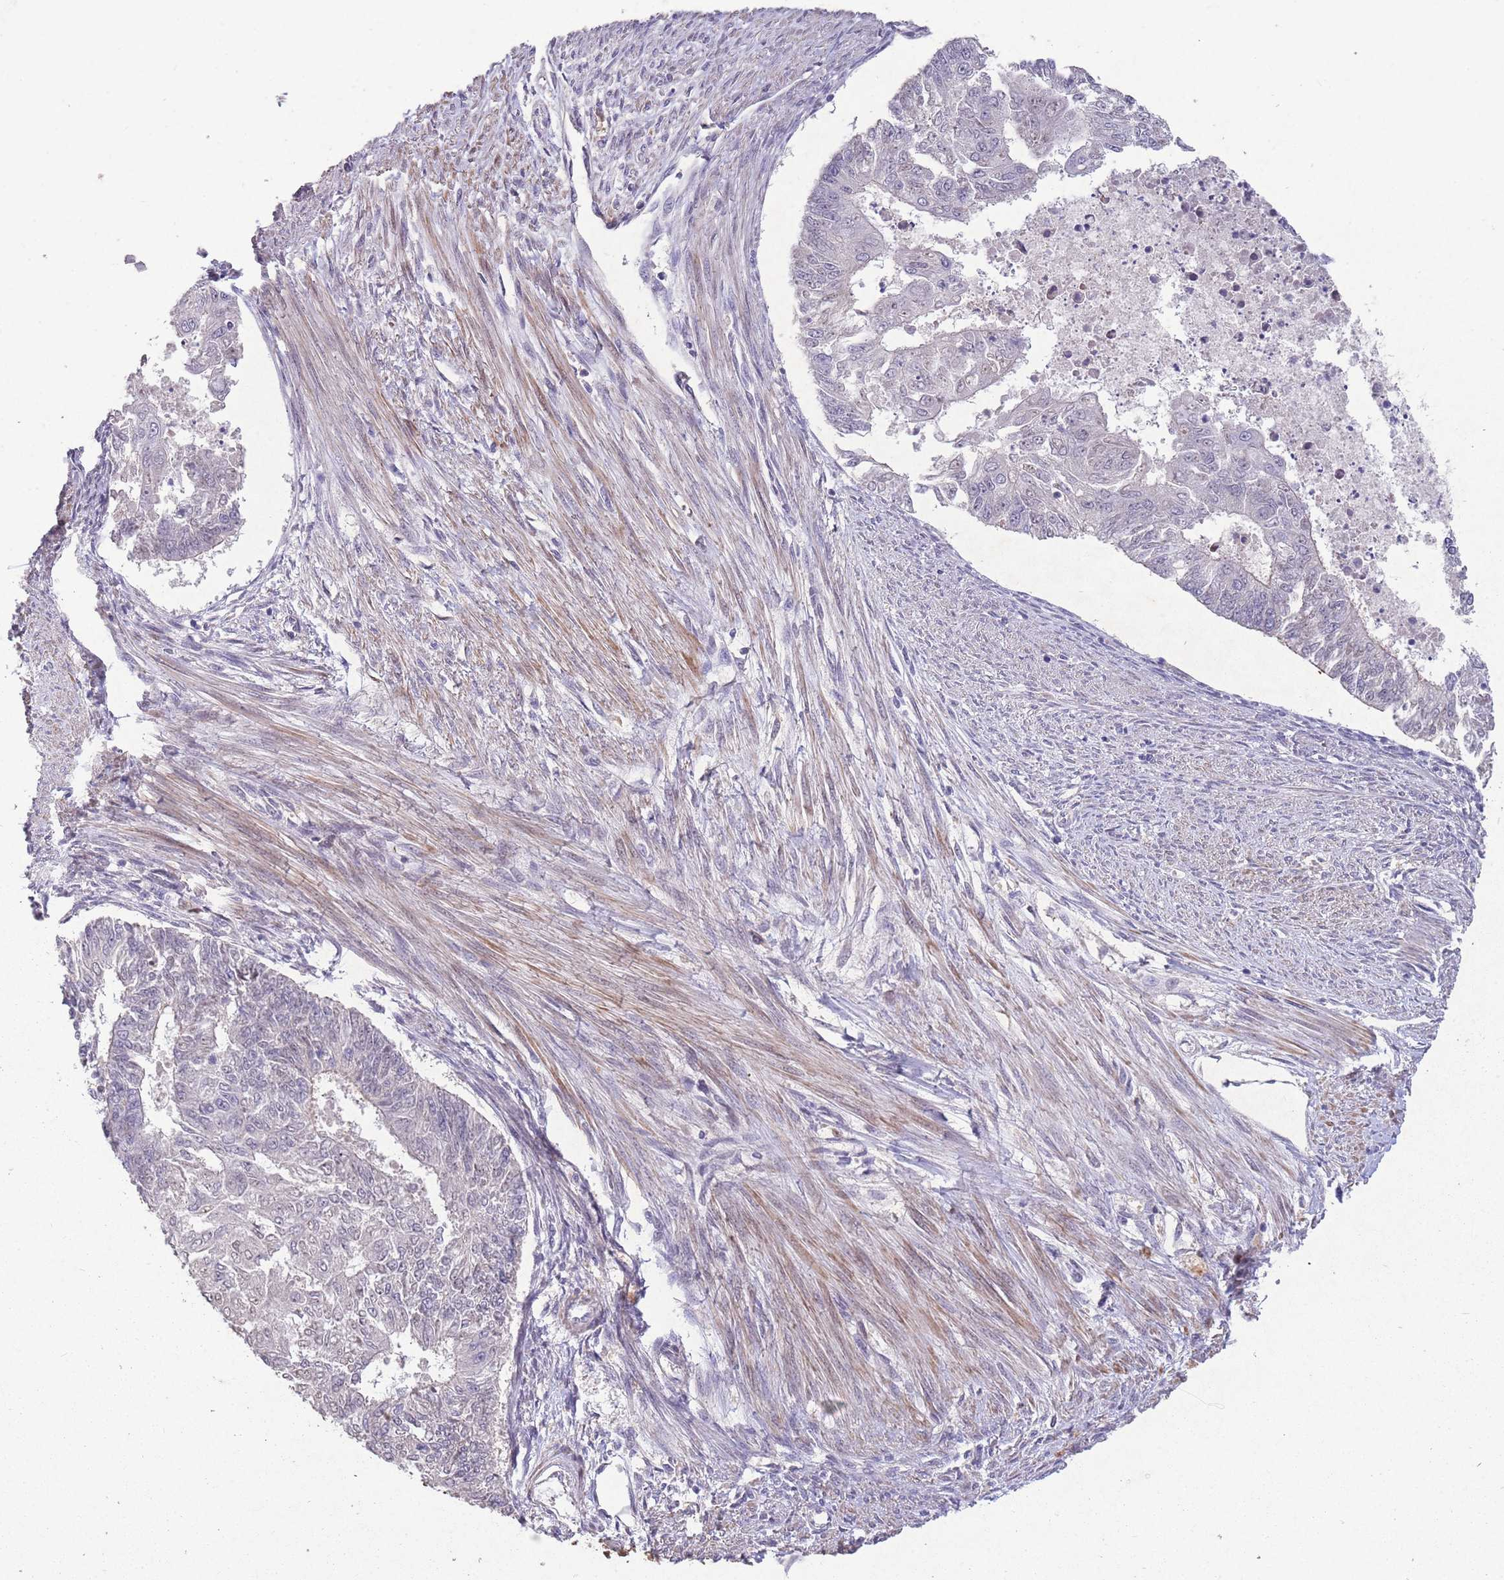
{"staining": {"intensity": "negative", "quantity": "none", "location": "none"}, "tissue": "endometrial cancer", "cell_type": "Tumor cells", "image_type": "cancer", "snomed": [{"axis": "morphology", "description": "Adenocarcinoma, NOS"}, {"axis": "topography", "description": "Endometrium"}], "caption": "Immunohistochemistry image of neoplastic tissue: adenocarcinoma (endometrial) stained with DAB exhibits no significant protein expression in tumor cells.", "gene": "ZNF639", "patient": {"sex": "female", "age": 32}}